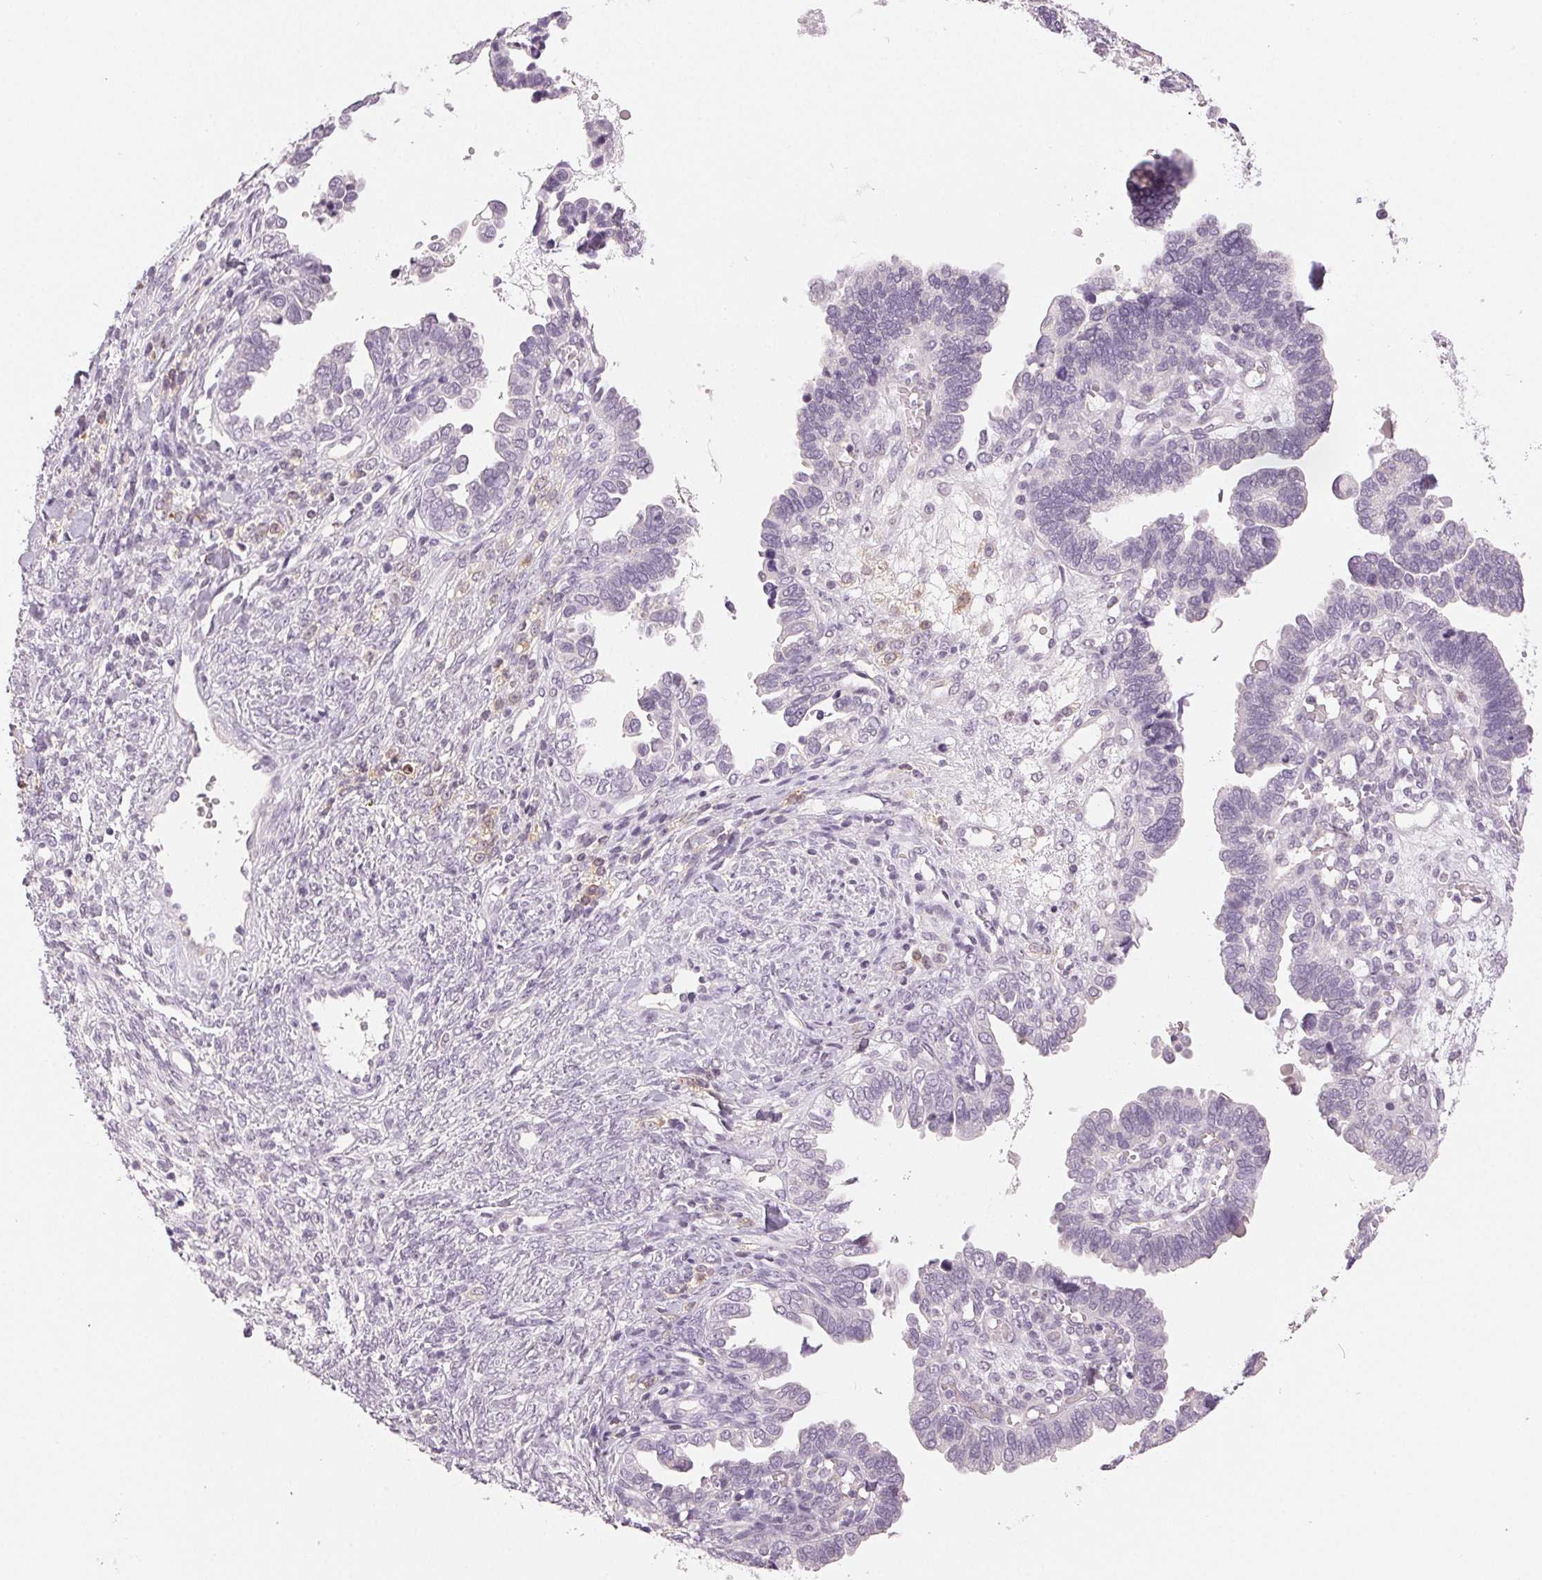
{"staining": {"intensity": "negative", "quantity": "none", "location": "none"}, "tissue": "ovarian cancer", "cell_type": "Tumor cells", "image_type": "cancer", "snomed": [{"axis": "morphology", "description": "Cystadenocarcinoma, serous, NOS"}, {"axis": "topography", "description": "Ovary"}], "caption": "An image of ovarian serous cystadenocarcinoma stained for a protein exhibits no brown staining in tumor cells.", "gene": "MAP1LC3A", "patient": {"sex": "female", "age": 51}}